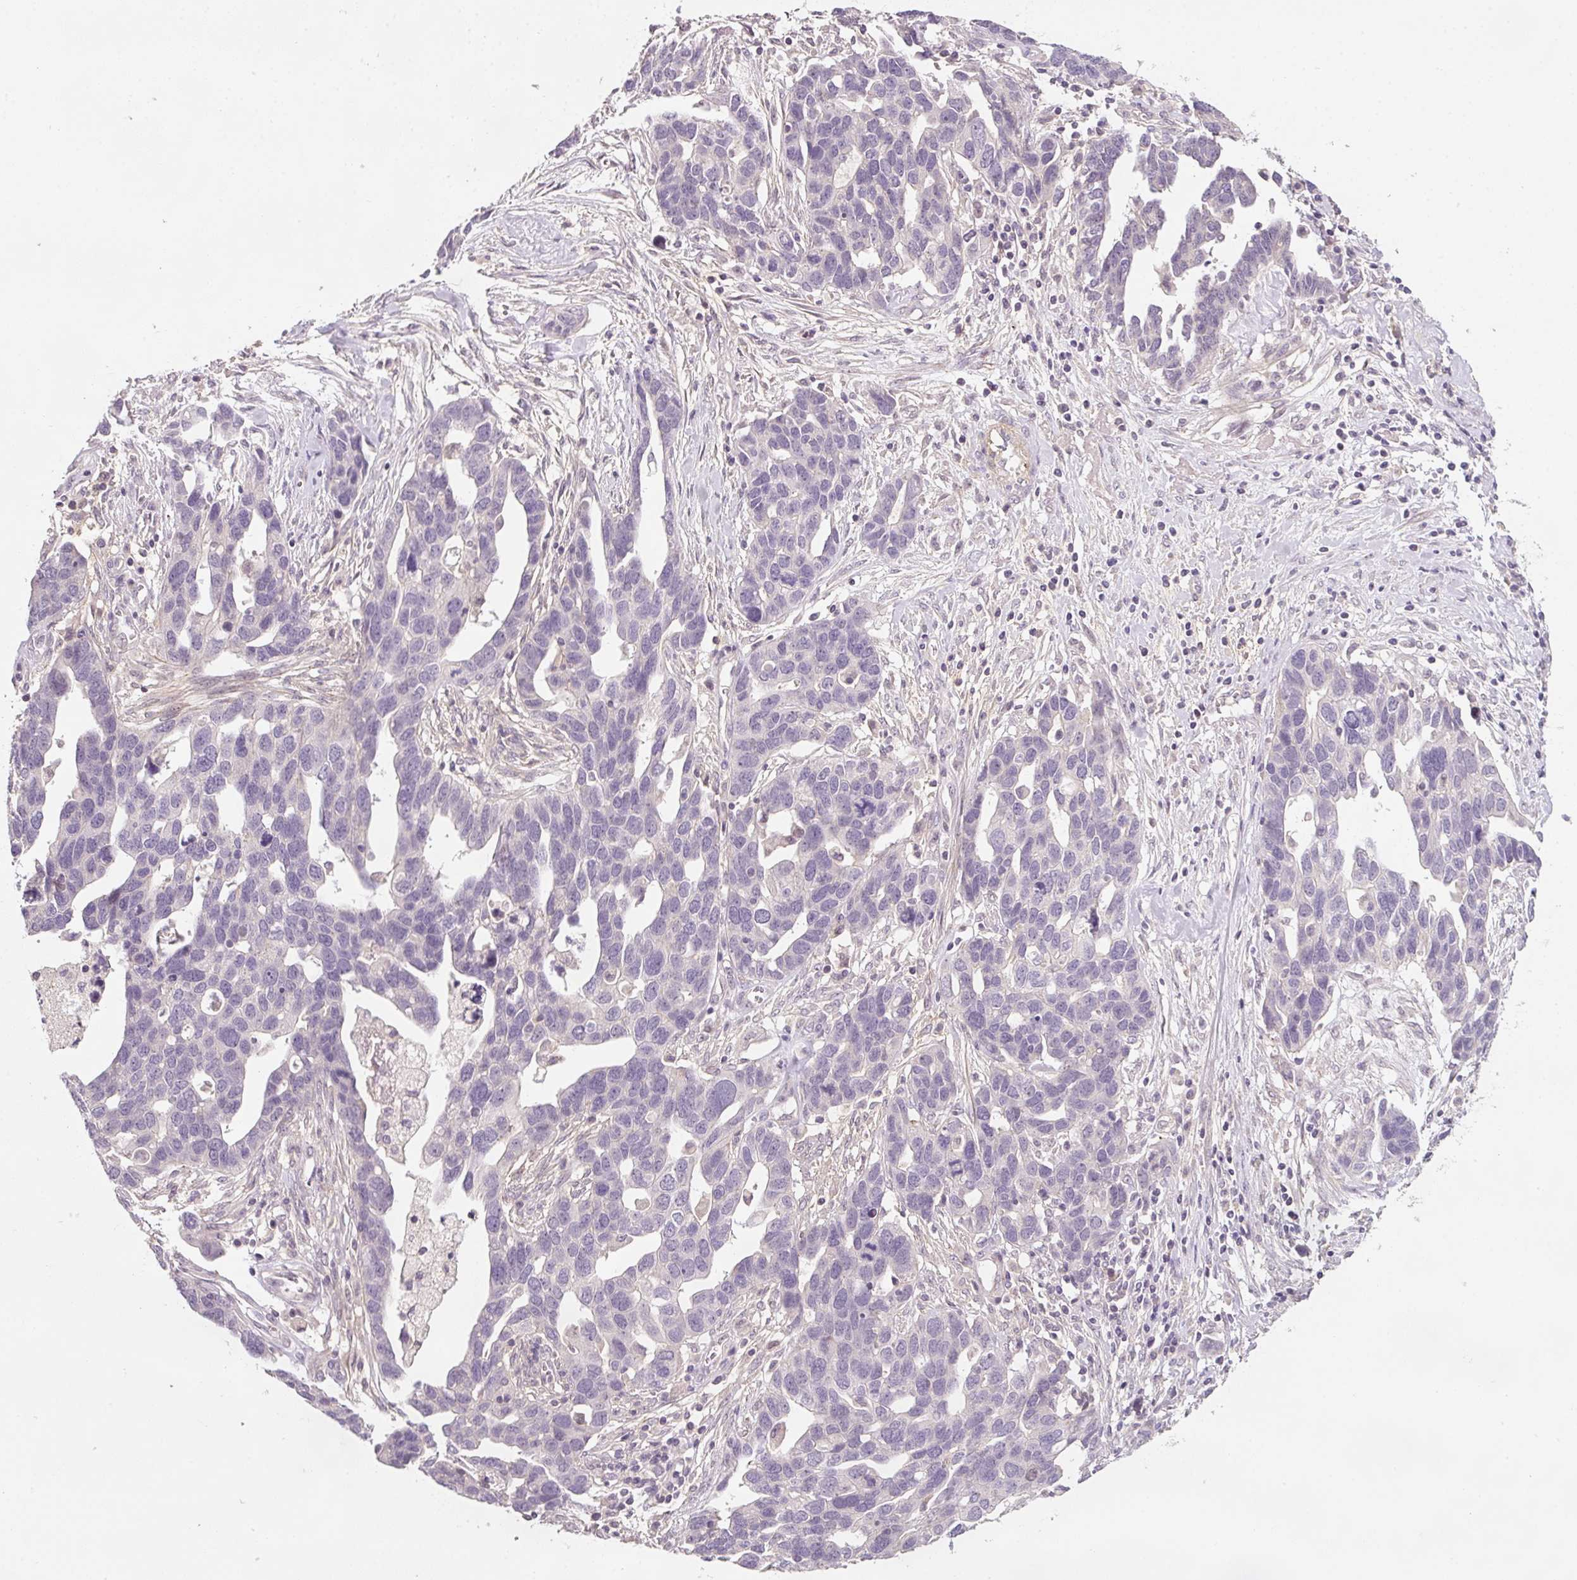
{"staining": {"intensity": "negative", "quantity": "none", "location": "none"}, "tissue": "ovarian cancer", "cell_type": "Tumor cells", "image_type": "cancer", "snomed": [{"axis": "morphology", "description": "Cystadenocarcinoma, serous, NOS"}, {"axis": "topography", "description": "Ovary"}], "caption": "The micrograph reveals no significant positivity in tumor cells of ovarian cancer.", "gene": "TIRAP", "patient": {"sex": "female", "age": 54}}